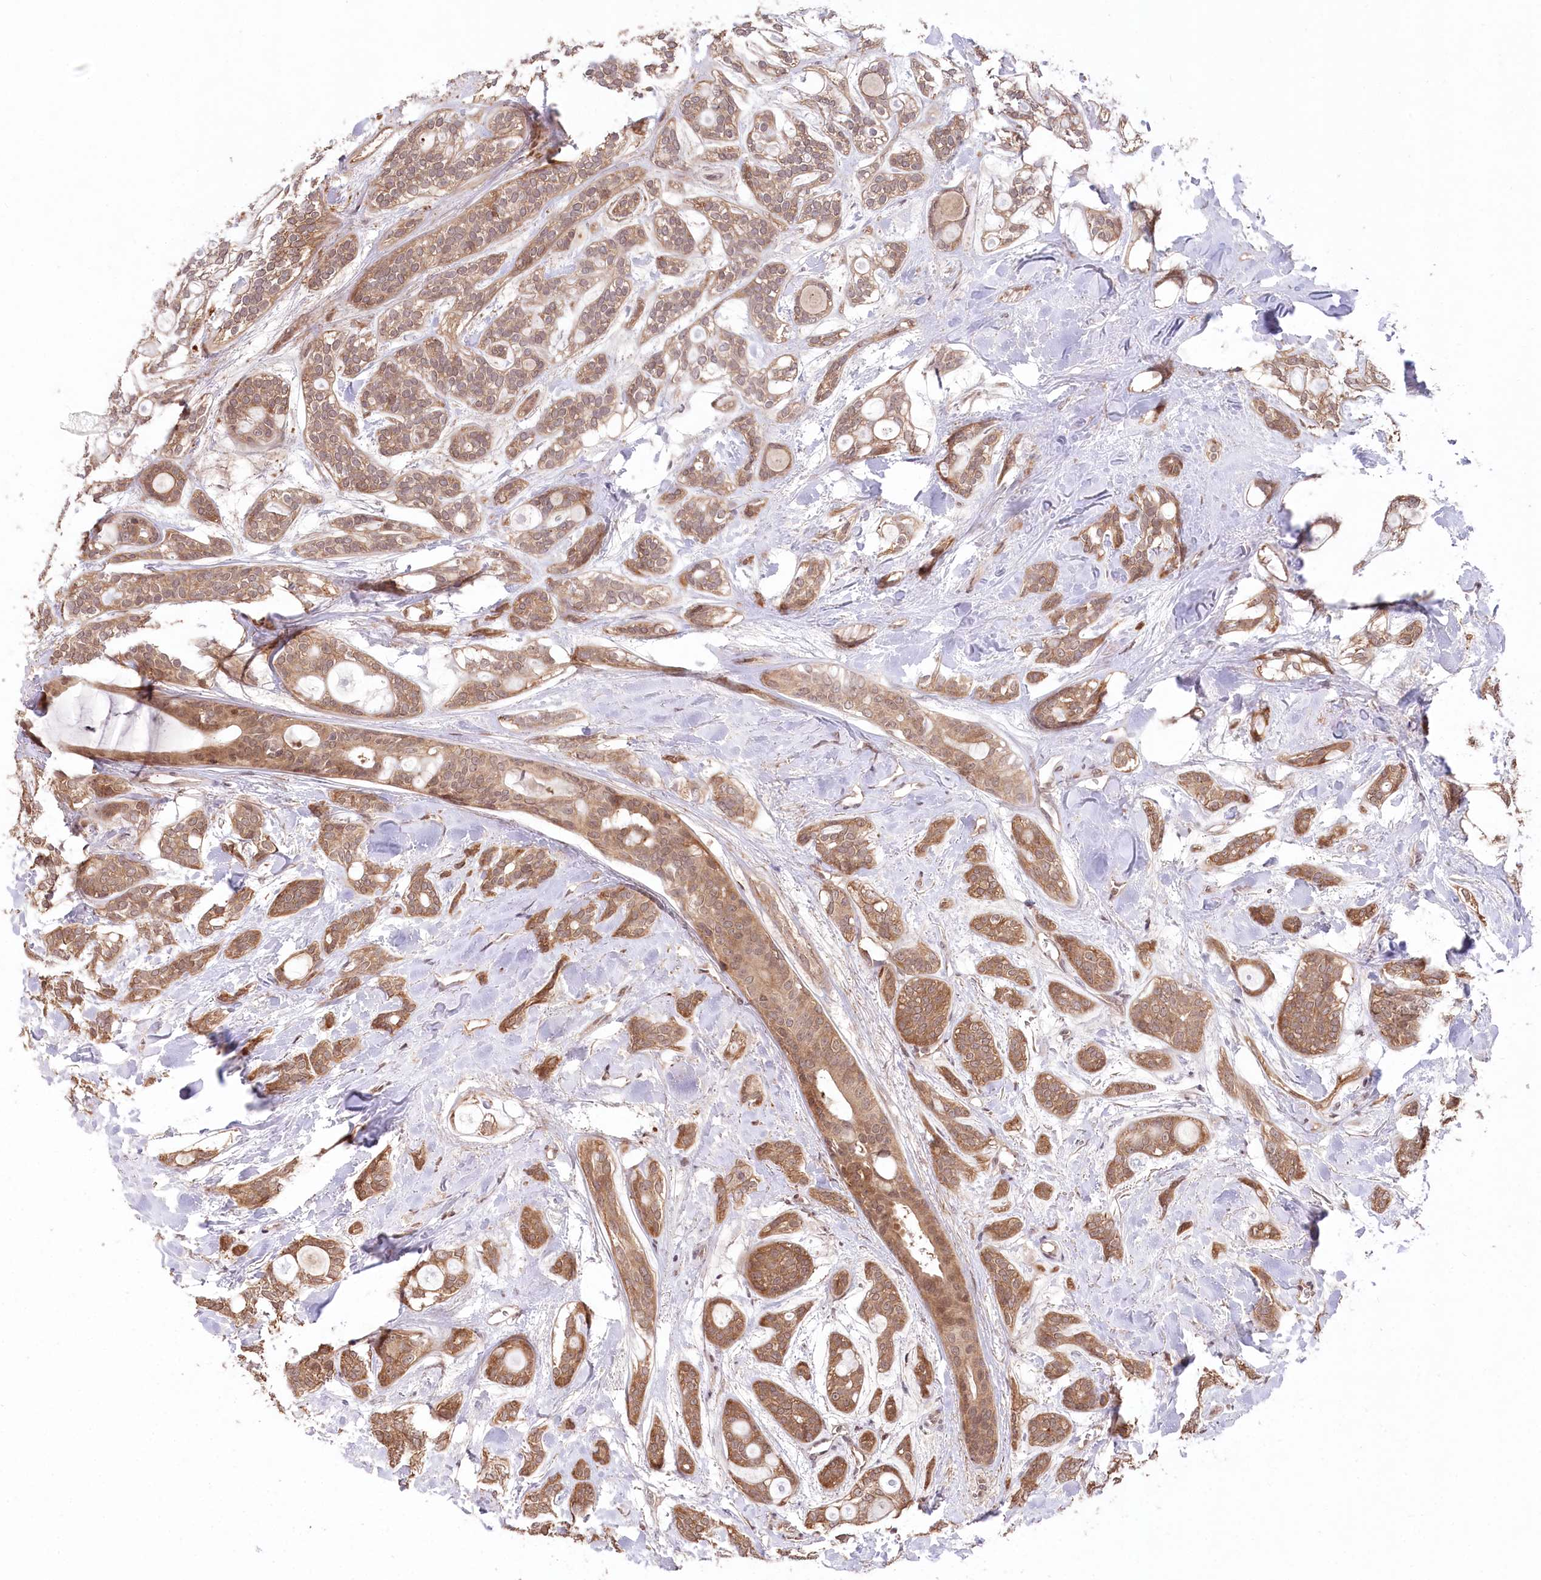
{"staining": {"intensity": "moderate", "quantity": ">75%", "location": "cytoplasmic/membranous"}, "tissue": "head and neck cancer", "cell_type": "Tumor cells", "image_type": "cancer", "snomed": [{"axis": "morphology", "description": "Adenocarcinoma, NOS"}, {"axis": "topography", "description": "Head-Neck"}], "caption": "Immunohistochemistry staining of head and neck cancer, which demonstrates medium levels of moderate cytoplasmic/membranous positivity in about >75% of tumor cells indicating moderate cytoplasmic/membranous protein expression. The staining was performed using DAB (3,3'-diaminobenzidine) (brown) for protein detection and nuclei were counterstained in hematoxylin (blue).", "gene": "CCSER2", "patient": {"sex": "male", "age": 66}}